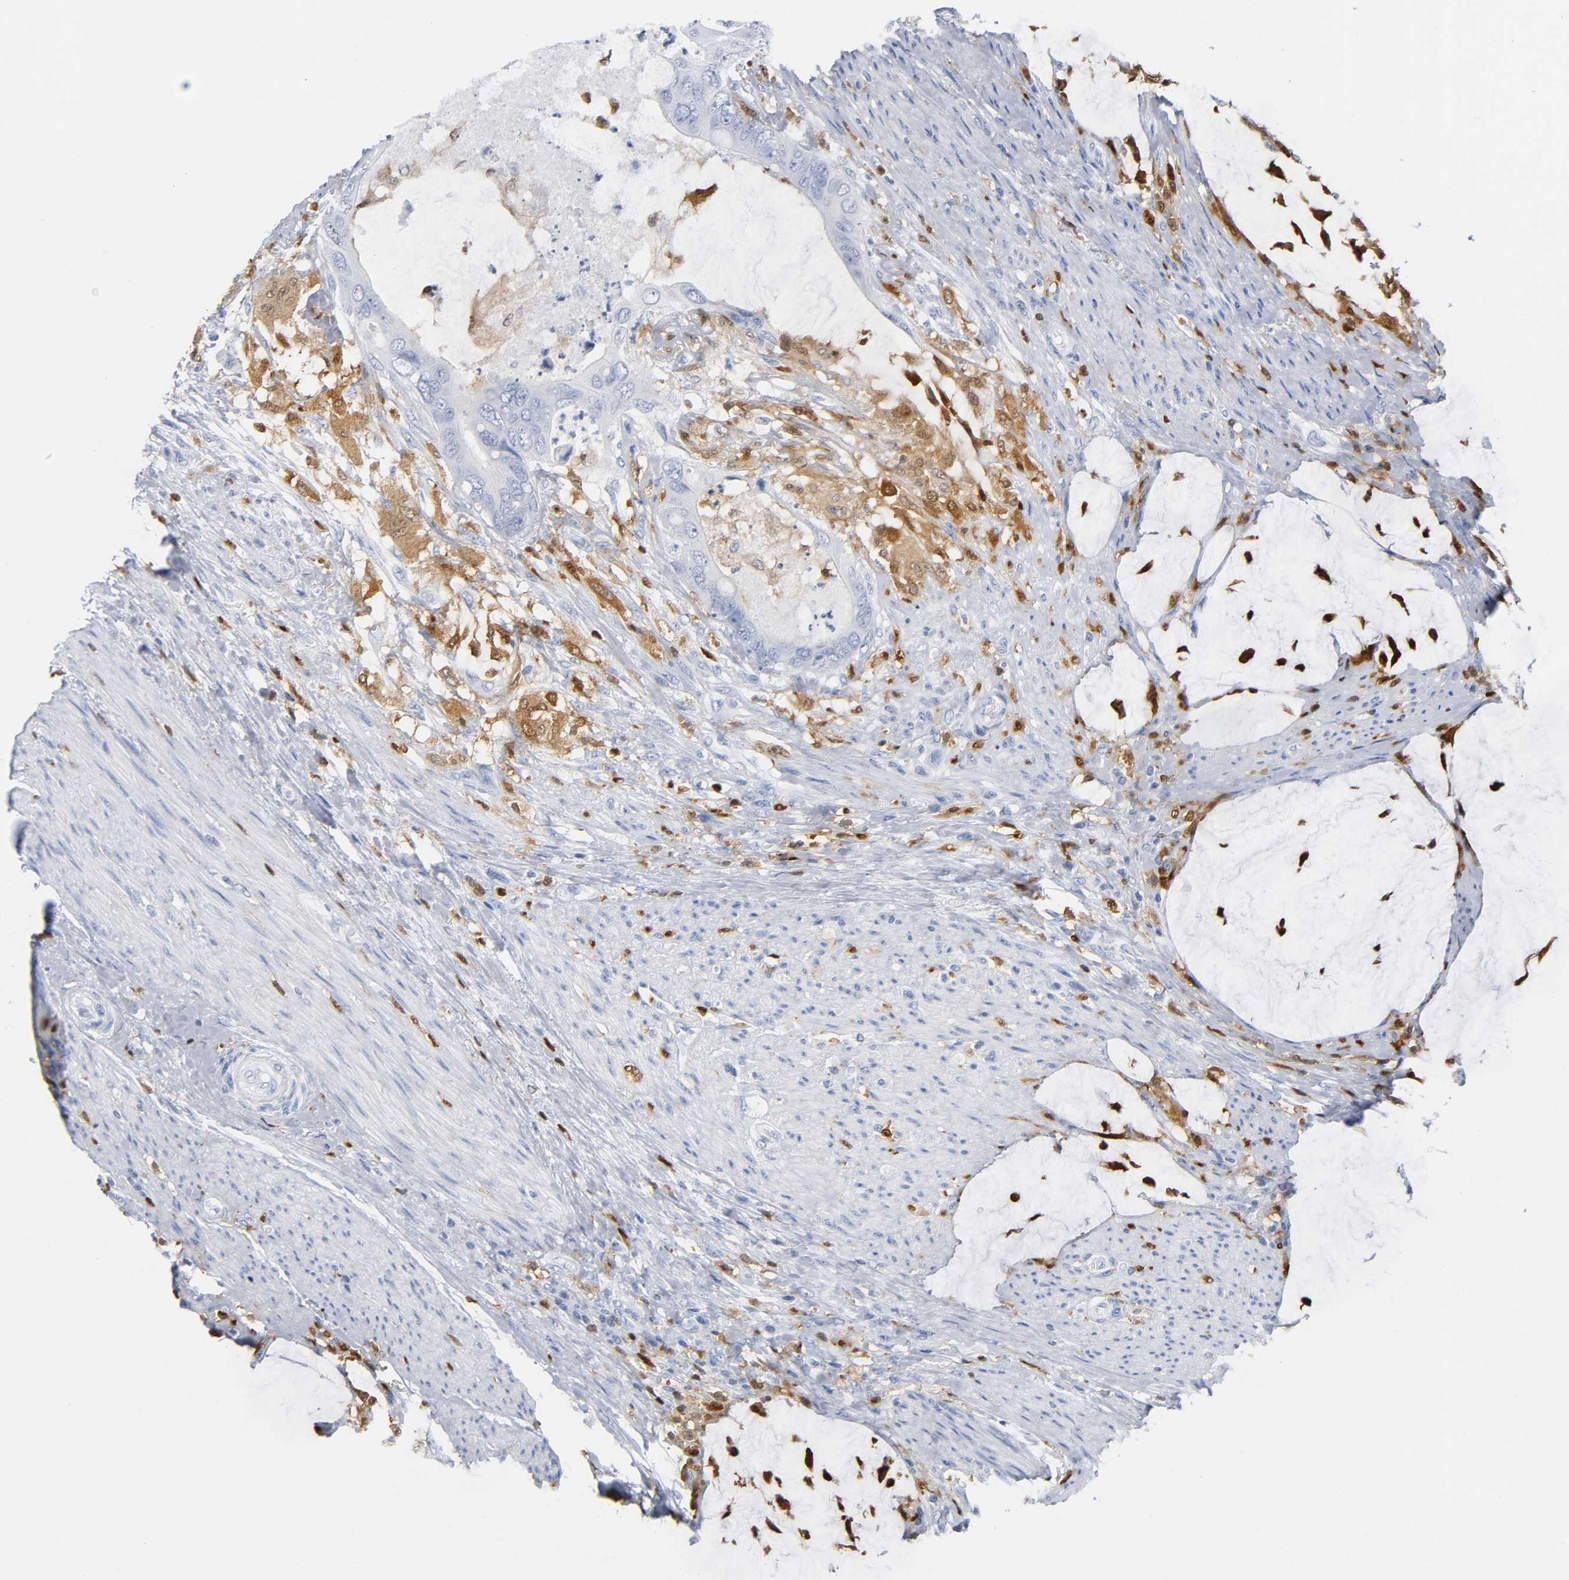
{"staining": {"intensity": "negative", "quantity": "none", "location": "none"}, "tissue": "colorectal cancer", "cell_type": "Tumor cells", "image_type": "cancer", "snomed": [{"axis": "morphology", "description": "Adenocarcinoma, NOS"}, {"axis": "topography", "description": "Rectum"}], "caption": "A micrograph of colorectal cancer stained for a protein shows no brown staining in tumor cells. (DAB immunohistochemistry (IHC) with hematoxylin counter stain).", "gene": "DOK2", "patient": {"sex": "female", "age": 77}}